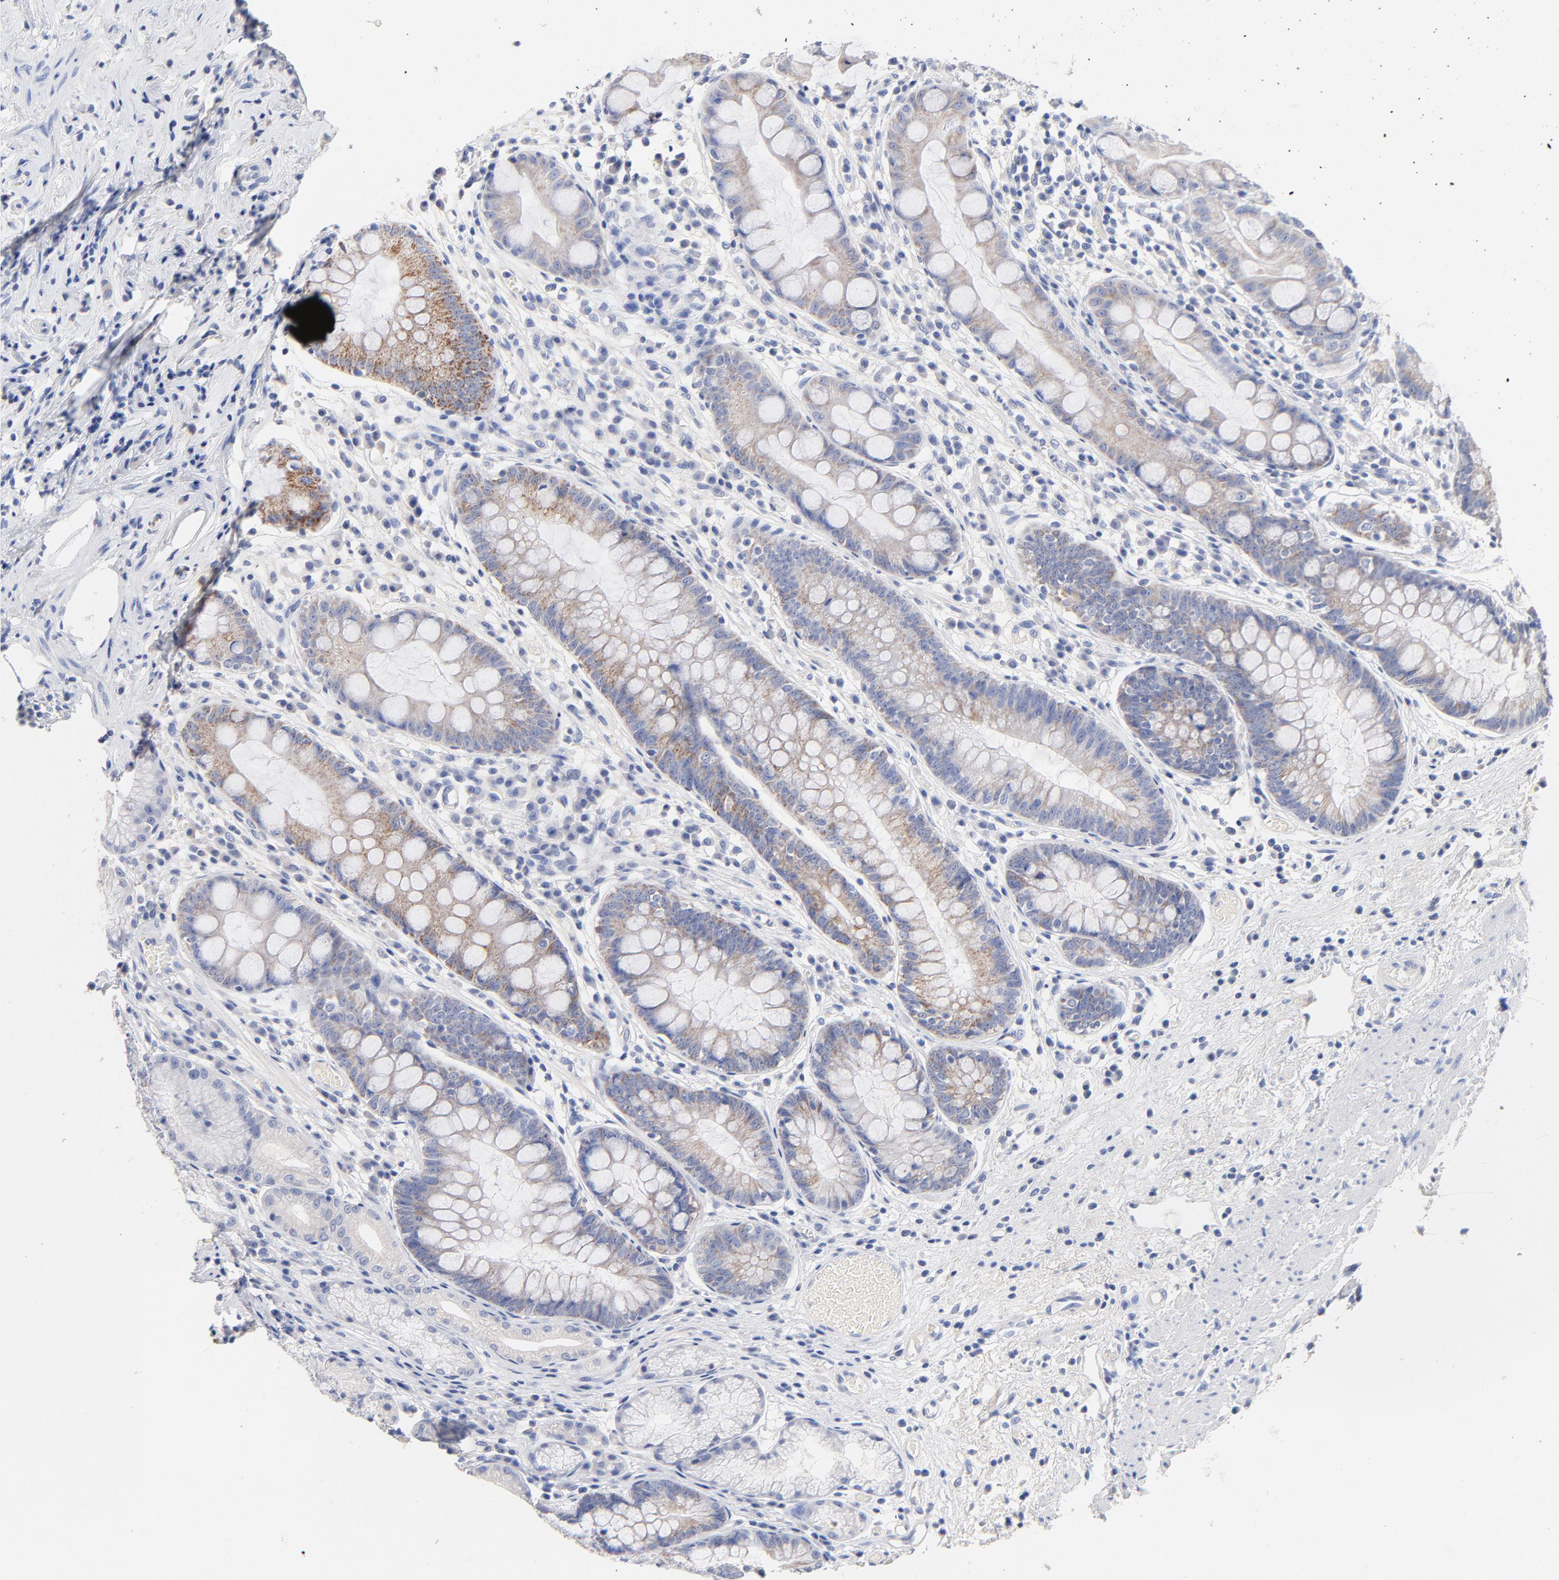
{"staining": {"intensity": "weak", "quantity": ">75%", "location": "cytoplasmic/membranous"}, "tissue": "stomach", "cell_type": "Glandular cells", "image_type": "normal", "snomed": [{"axis": "morphology", "description": "Normal tissue, NOS"}, {"axis": "morphology", "description": "Inflammation, NOS"}, {"axis": "topography", "description": "Stomach, lower"}], "caption": "Glandular cells display weak cytoplasmic/membranous staining in about >75% of cells in unremarkable stomach.", "gene": "CPS1", "patient": {"sex": "male", "age": 59}}